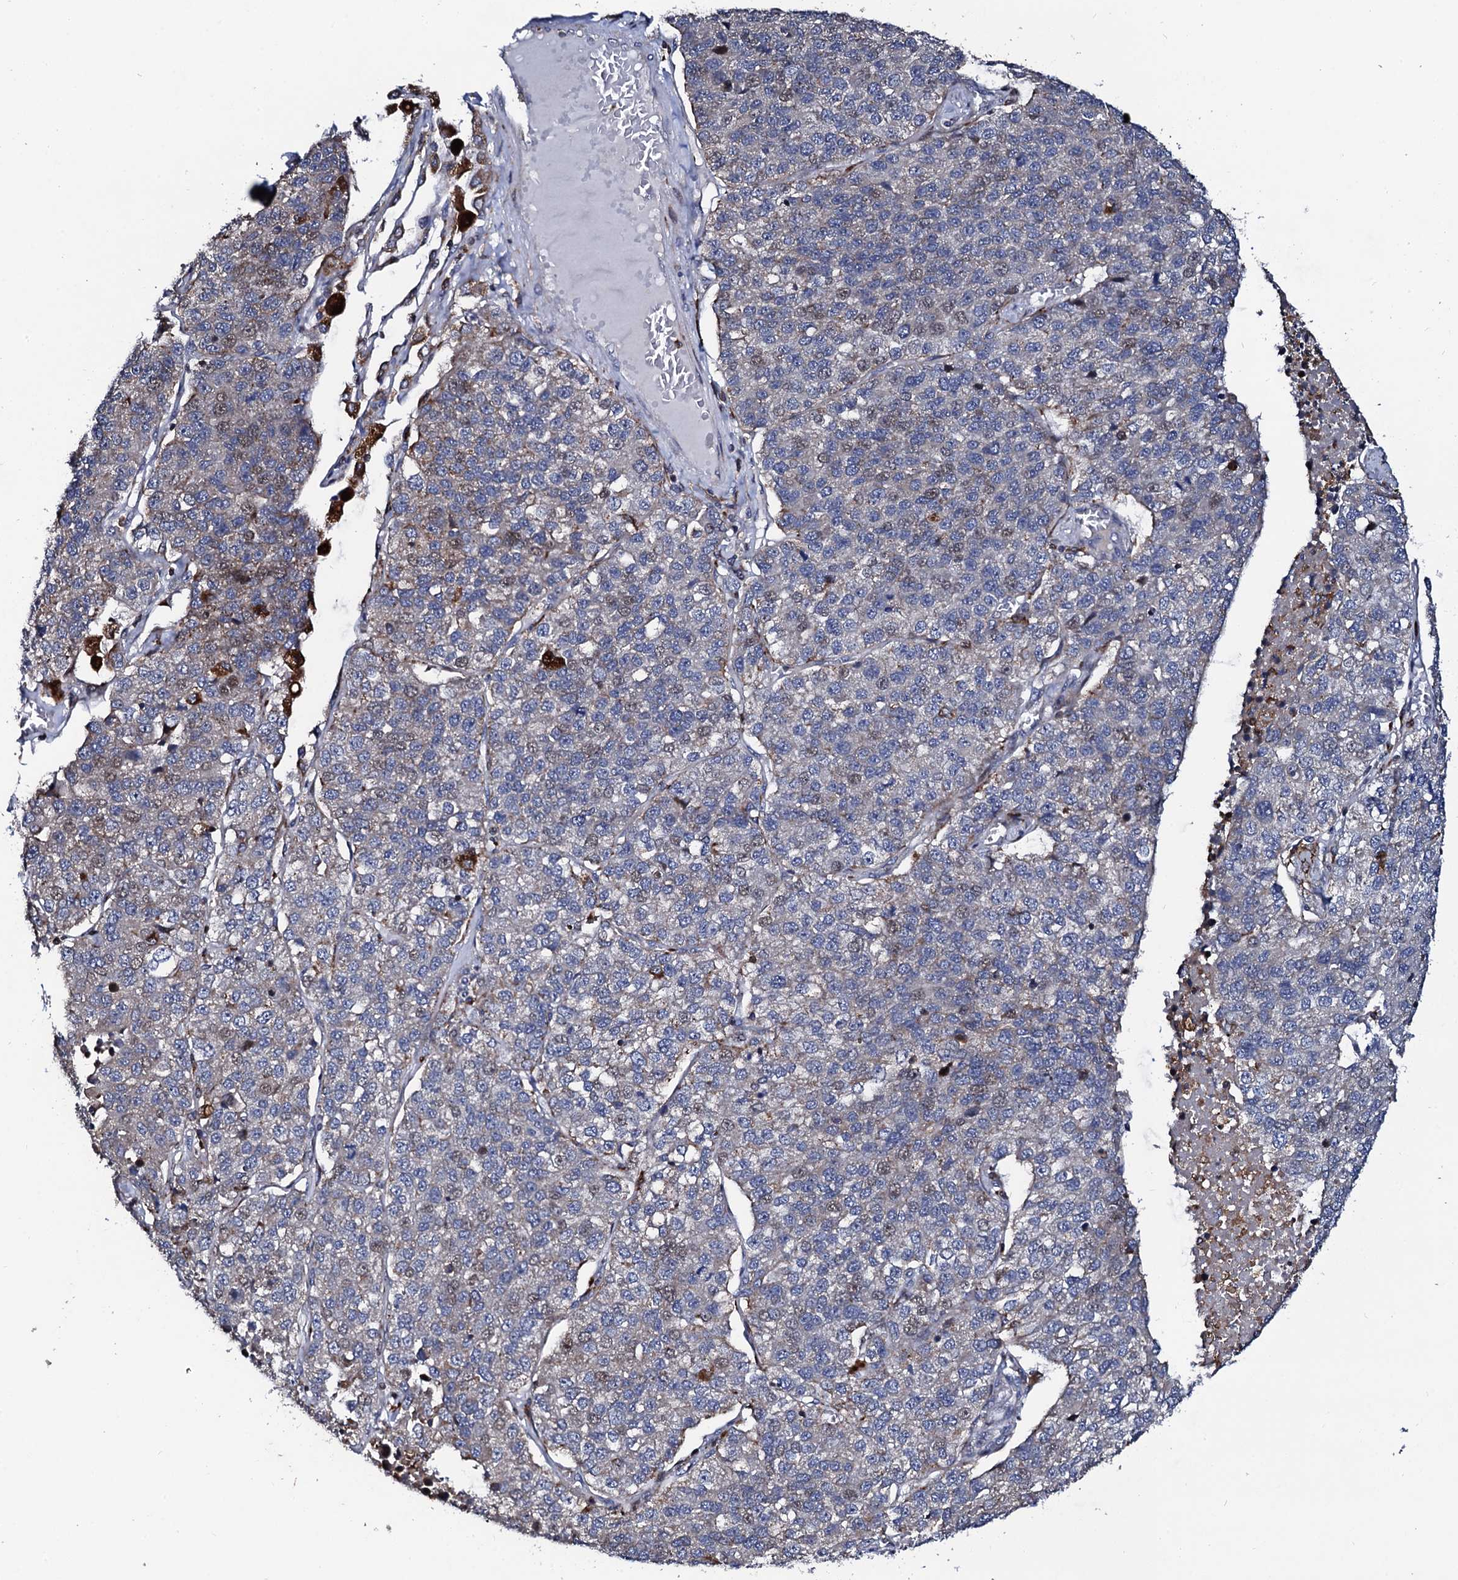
{"staining": {"intensity": "weak", "quantity": "<25%", "location": "cytoplasmic/membranous,nuclear"}, "tissue": "lung cancer", "cell_type": "Tumor cells", "image_type": "cancer", "snomed": [{"axis": "morphology", "description": "Adenocarcinoma, NOS"}, {"axis": "topography", "description": "Lung"}], "caption": "An image of human lung adenocarcinoma is negative for staining in tumor cells.", "gene": "TCIRG1", "patient": {"sex": "male", "age": 49}}